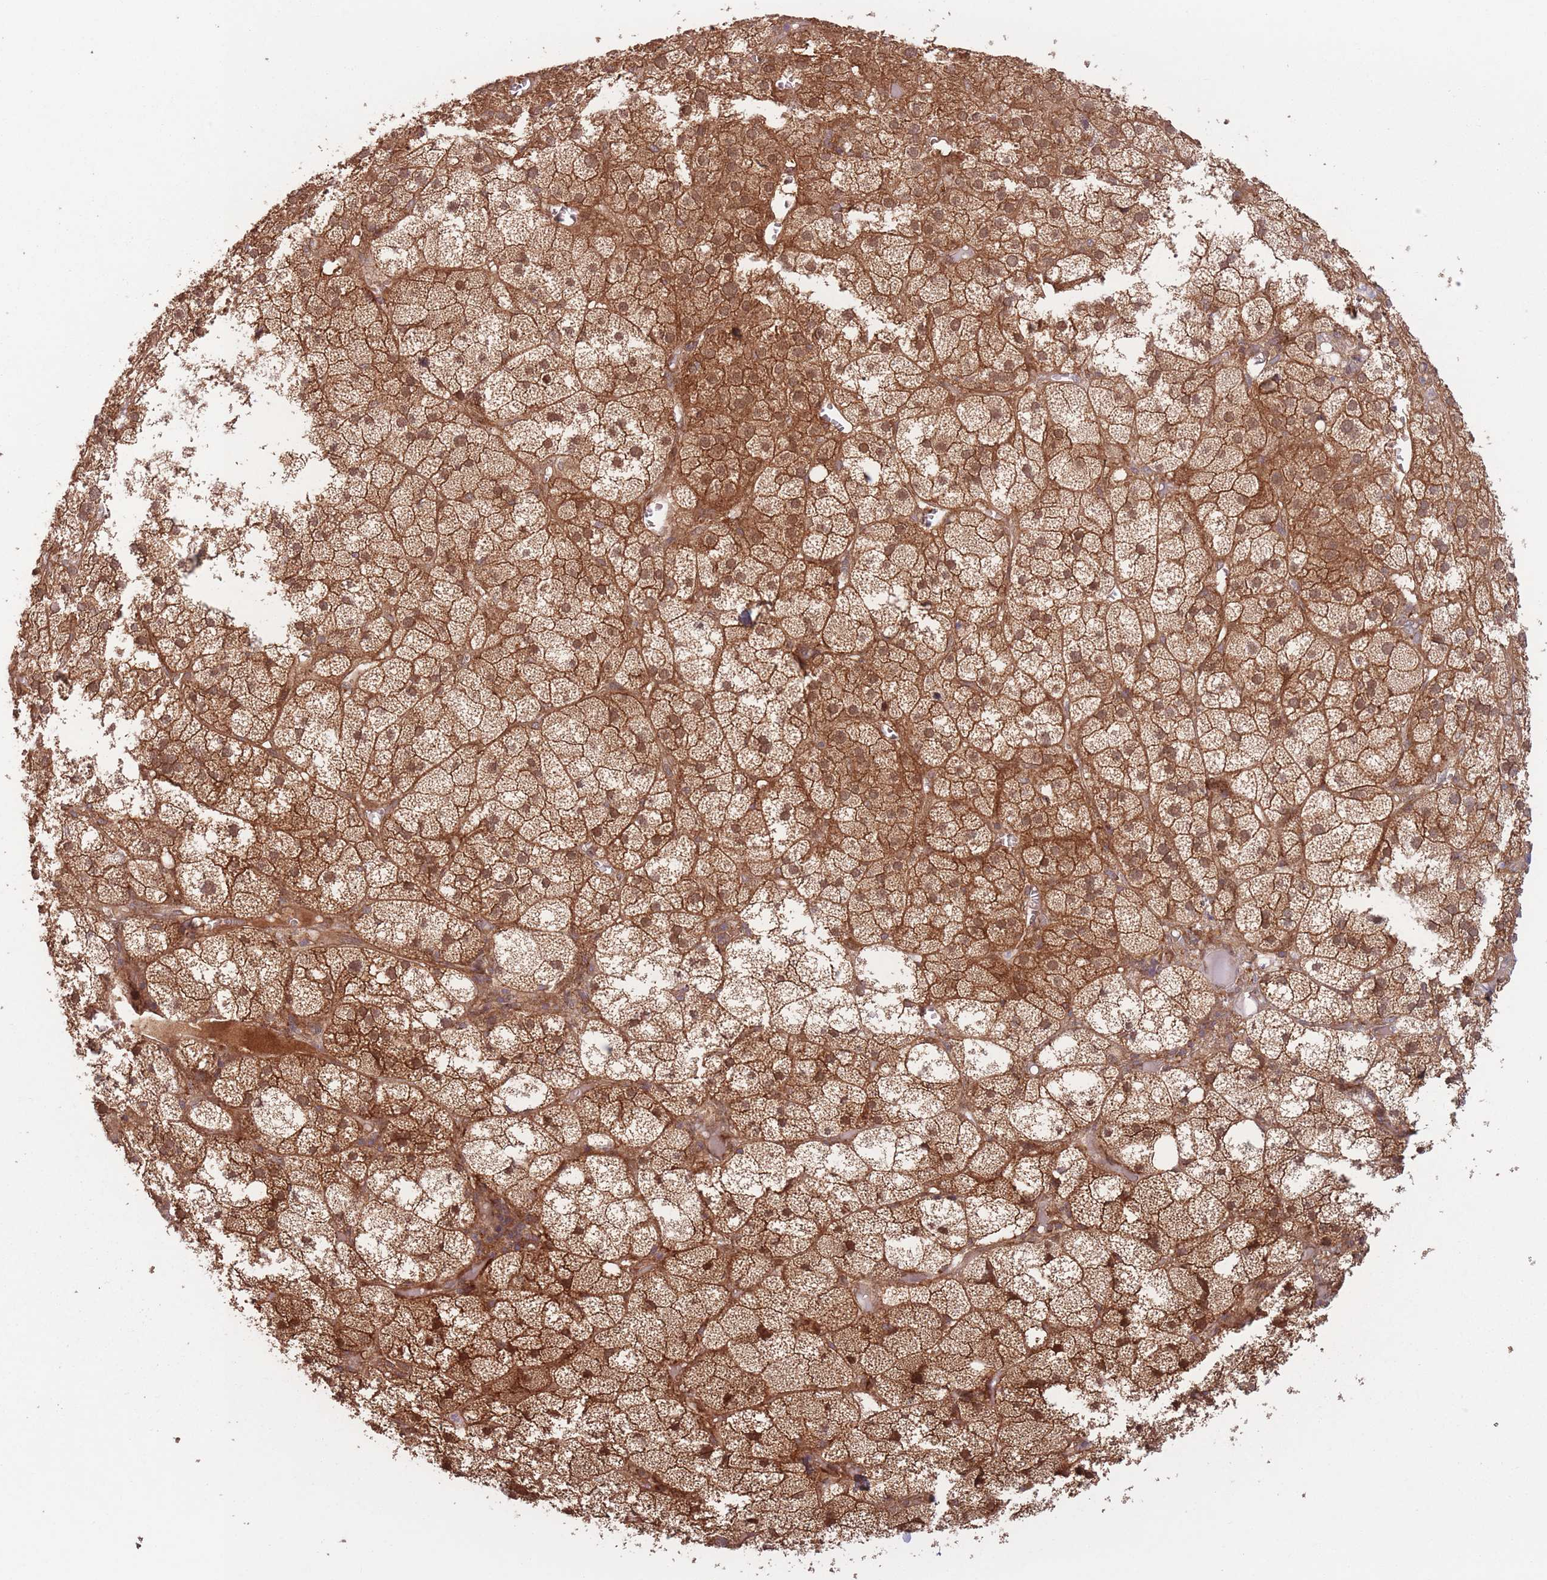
{"staining": {"intensity": "strong", "quantity": ">75%", "location": "cytoplasmic/membranous,nuclear"}, "tissue": "adrenal gland", "cell_type": "Glandular cells", "image_type": "normal", "snomed": [{"axis": "morphology", "description": "Normal tissue, NOS"}, {"axis": "topography", "description": "Adrenal gland"}], "caption": "Brown immunohistochemical staining in benign human adrenal gland exhibits strong cytoplasmic/membranous,nuclear expression in approximately >75% of glandular cells.", "gene": "PODXL2", "patient": {"sex": "female", "age": 61}}